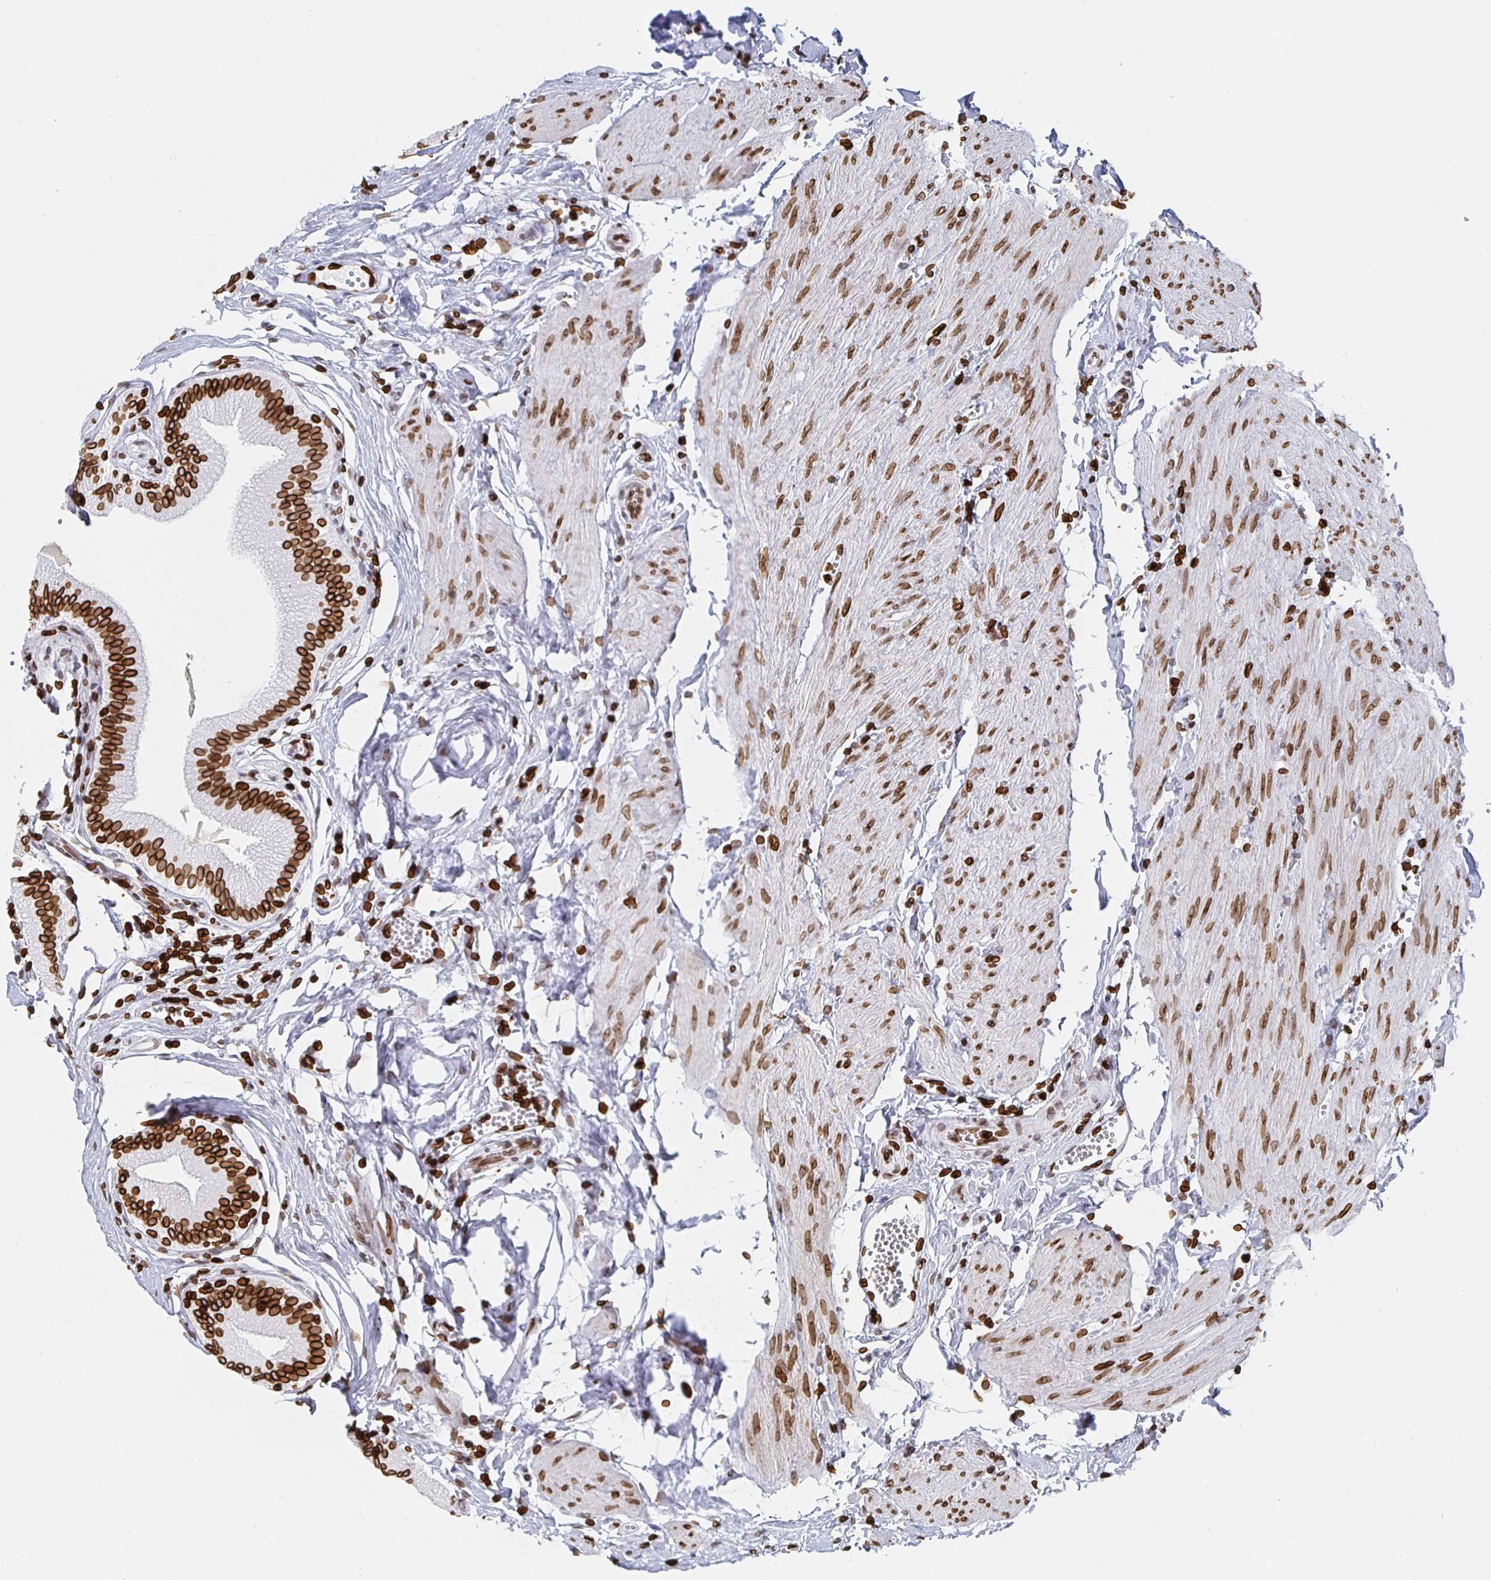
{"staining": {"intensity": "strong", "quantity": ">75%", "location": "cytoplasmic/membranous,nuclear"}, "tissue": "gallbladder", "cell_type": "Glandular cells", "image_type": "normal", "snomed": [{"axis": "morphology", "description": "Normal tissue, NOS"}, {"axis": "topography", "description": "Gallbladder"}, {"axis": "topography", "description": "Peripheral nerve tissue"}], "caption": "Strong cytoplasmic/membranous,nuclear staining for a protein is present in approximately >75% of glandular cells of benign gallbladder using immunohistochemistry.", "gene": "LMNB1", "patient": {"sex": "male", "age": 17}}